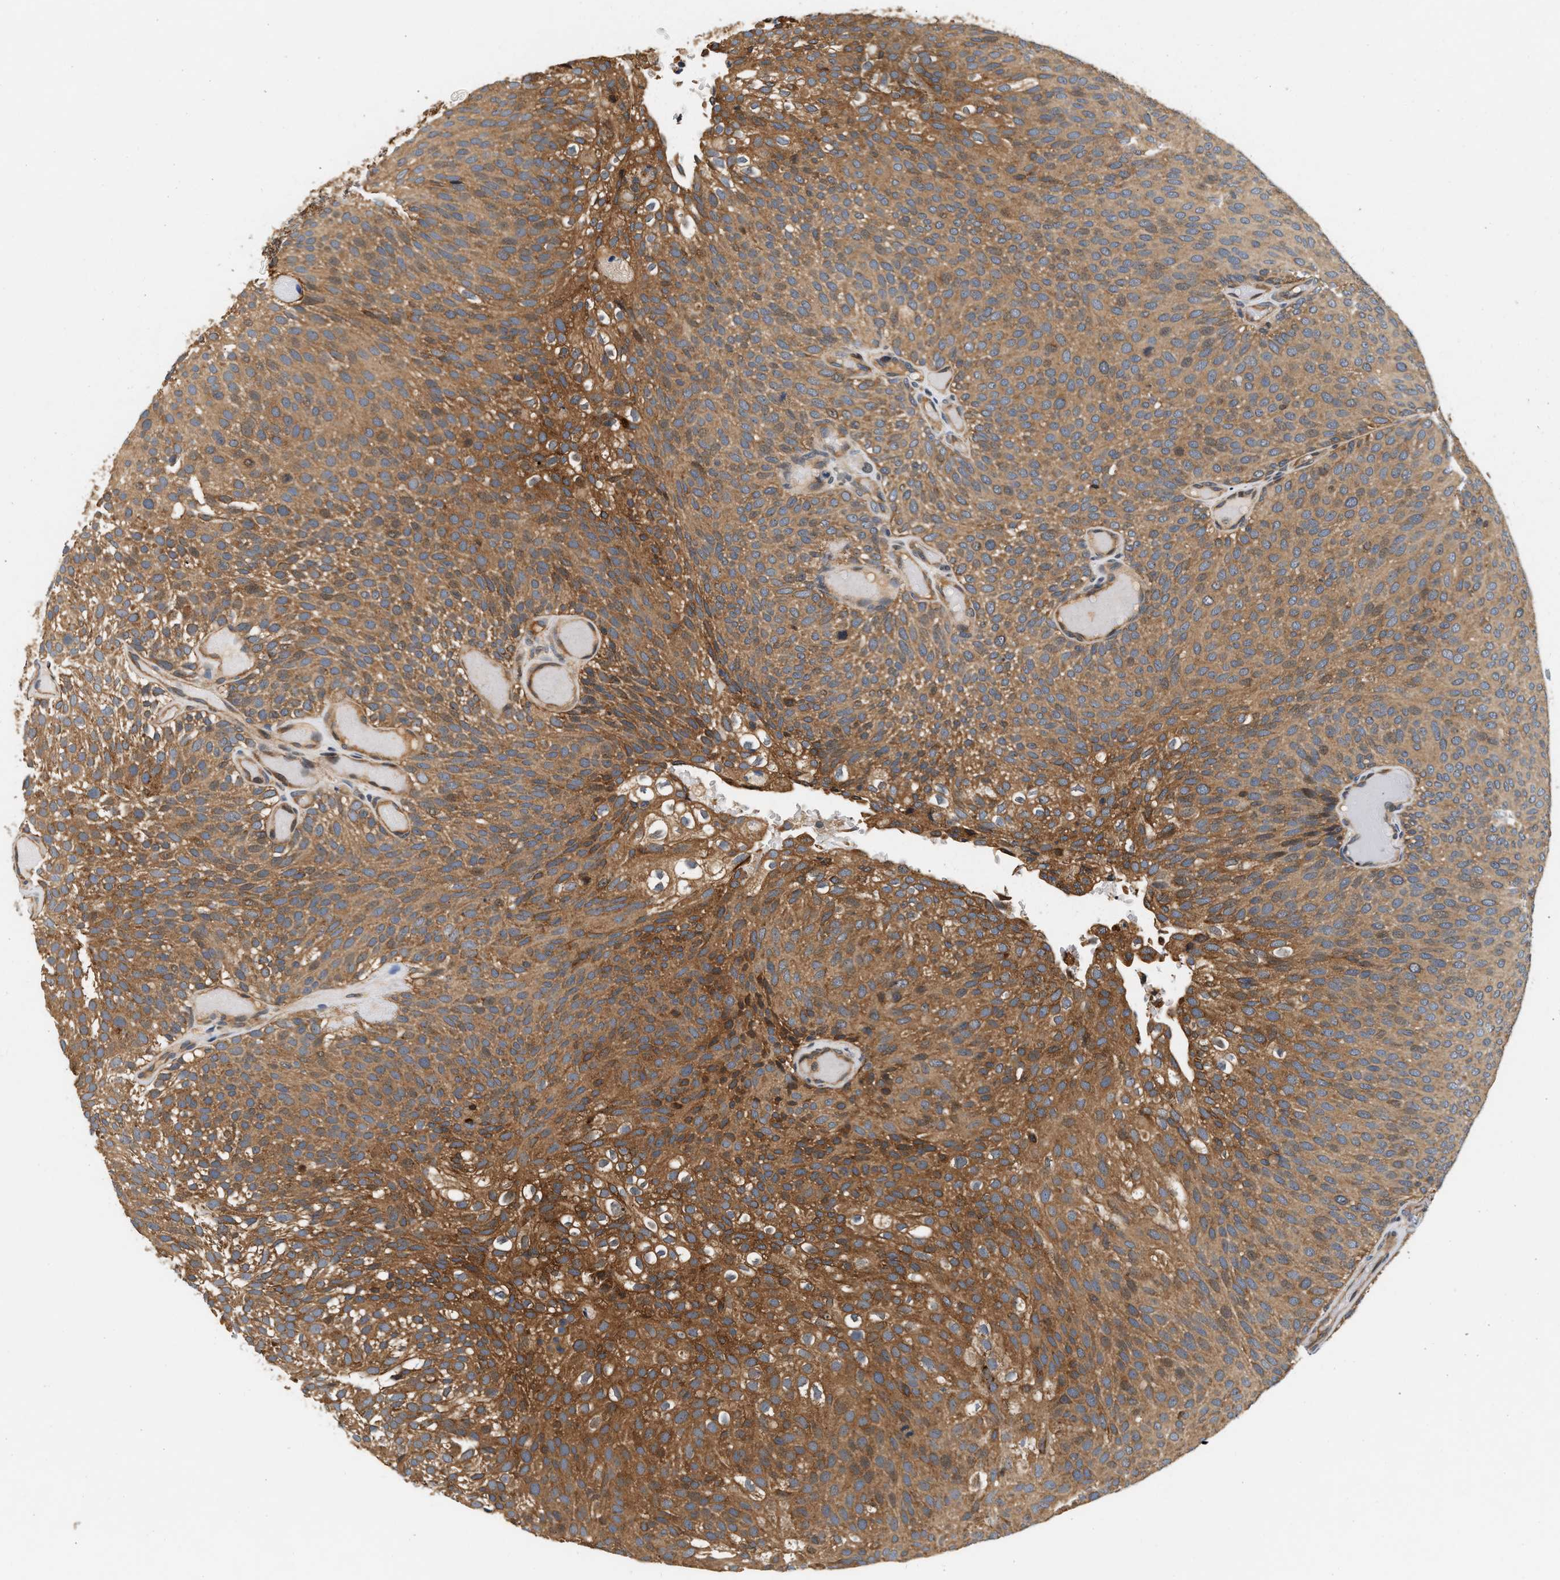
{"staining": {"intensity": "moderate", "quantity": ">75%", "location": "cytoplasmic/membranous"}, "tissue": "urothelial cancer", "cell_type": "Tumor cells", "image_type": "cancer", "snomed": [{"axis": "morphology", "description": "Urothelial carcinoma, Low grade"}, {"axis": "topography", "description": "Urinary bladder"}], "caption": "Urothelial cancer was stained to show a protein in brown. There is medium levels of moderate cytoplasmic/membranous expression in about >75% of tumor cells.", "gene": "FAM78A", "patient": {"sex": "male", "age": 78}}